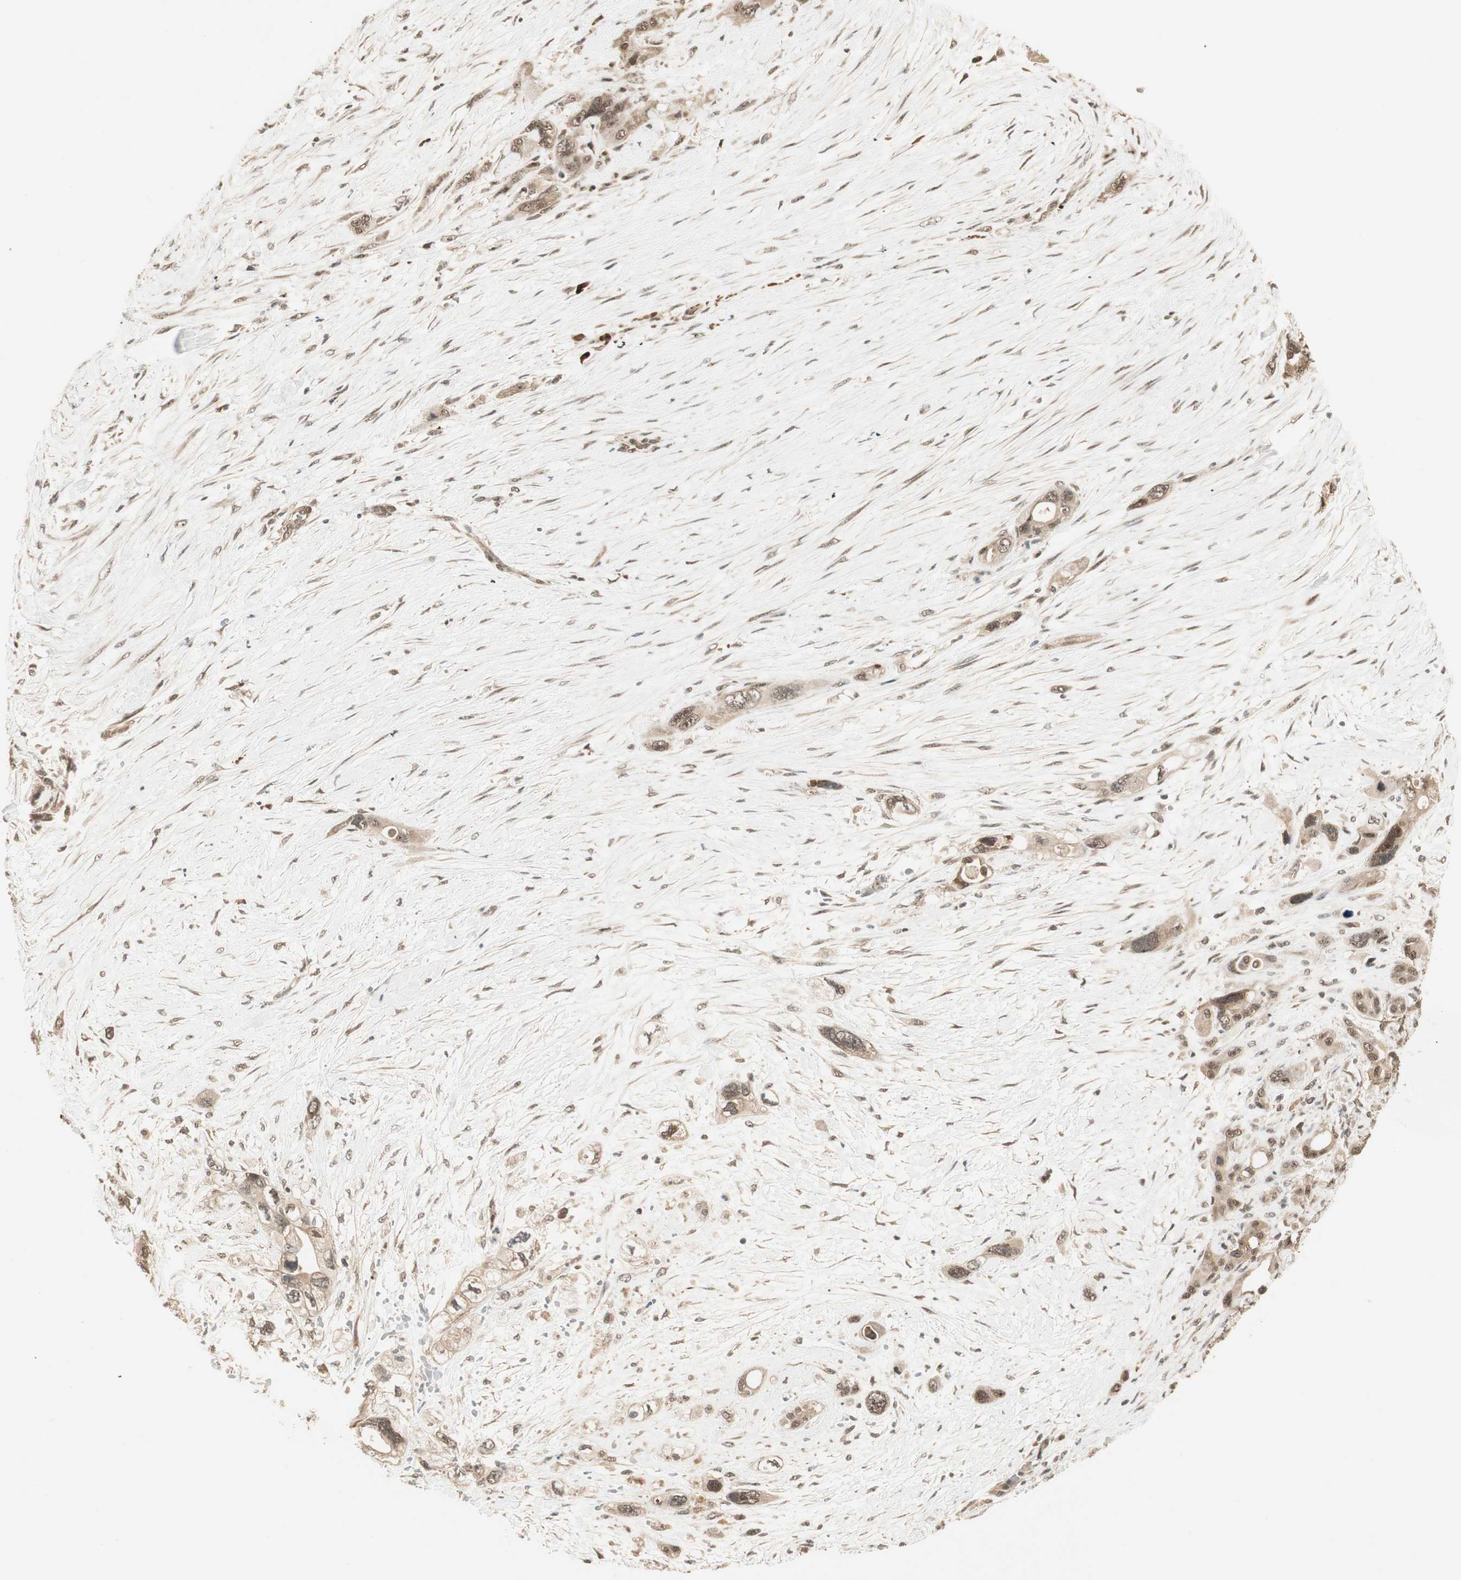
{"staining": {"intensity": "weak", "quantity": ">75%", "location": "cytoplasmic/membranous,nuclear"}, "tissue": "pancreatic cancer", "cell_type": "Tumor cells", "image_type": "cancer", "snomed": [{"axis": "morphology", "description": "Adenocarcinoma, NOS"}, {"axis": "topography", "description": "Pancreas"}], "caption": "Protein staining of adenocarcinoma (pancreatic) tissue shows weak cytoplasmic/membranous and nuclear positivity in approximately >75% of tumor cells. (brown staining indicates protein expression, while blue staining denotes nuclei).", "gene": "ZSCAN31", "patient": {"sex": "male", "age": 46}}